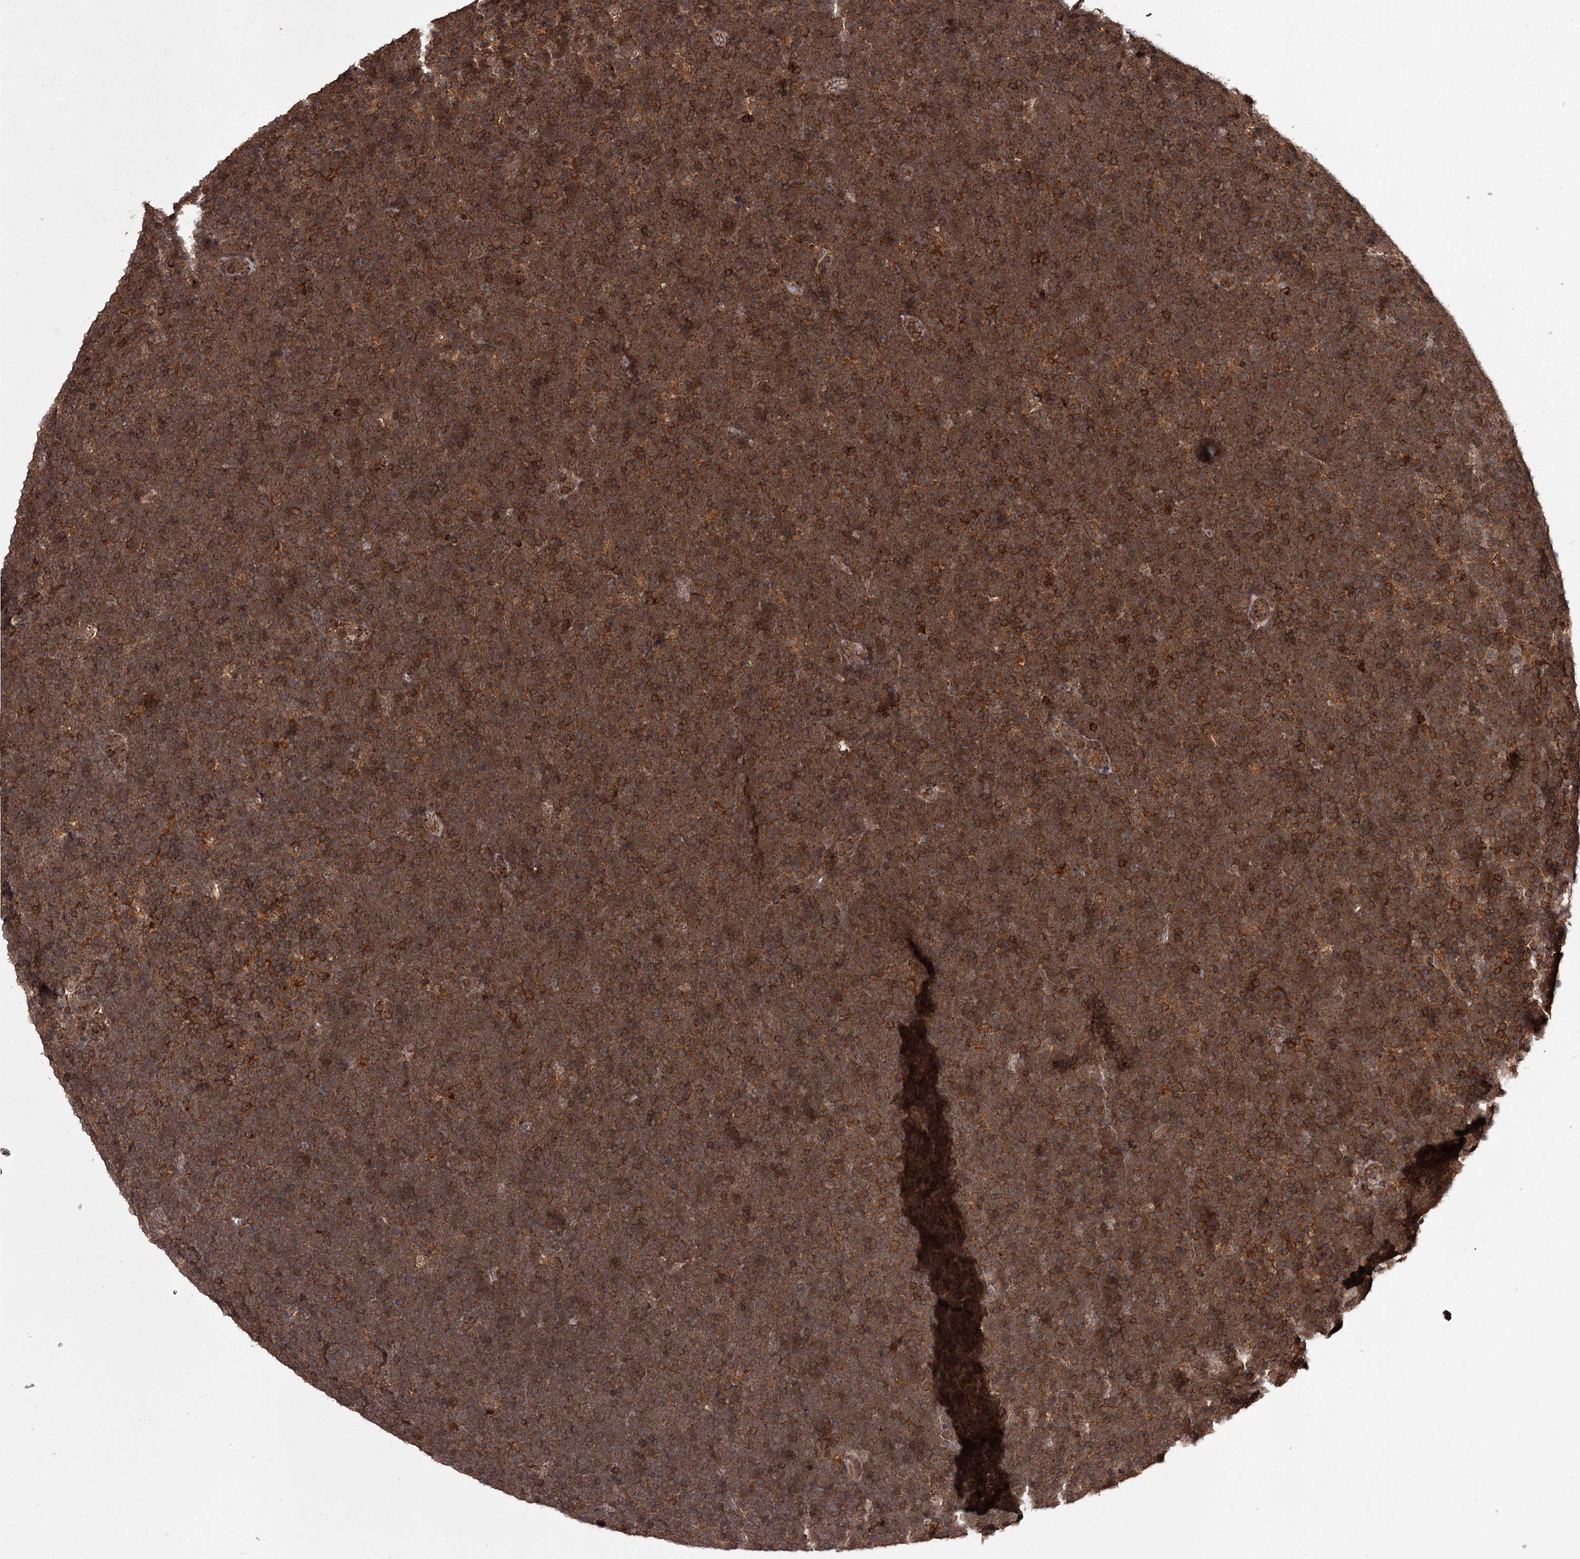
{"staining": {"intensity": "strong", "quantity": ">75%", "location": "cytoplasmic/membranous,nuclear"}, "tissue": "lymphoma", "cell_type": "Tumor cells", "image_type": "cancer", "snomed": [{"axis": "morphology", "description": "Malignant lymphoma, non-Hodgkin's type, High grade"}, {"axis": "topography", "description": "Lymph node"}], "caption": "About >75% of tumor cells in lymphoma demonstrate strong cytoplasmic/membranous and nuclear protein staining as visualized by brown immunohistochemical staining.", "gene": "TBC1D23", "patient": {"sex": "male", "age": 13}}